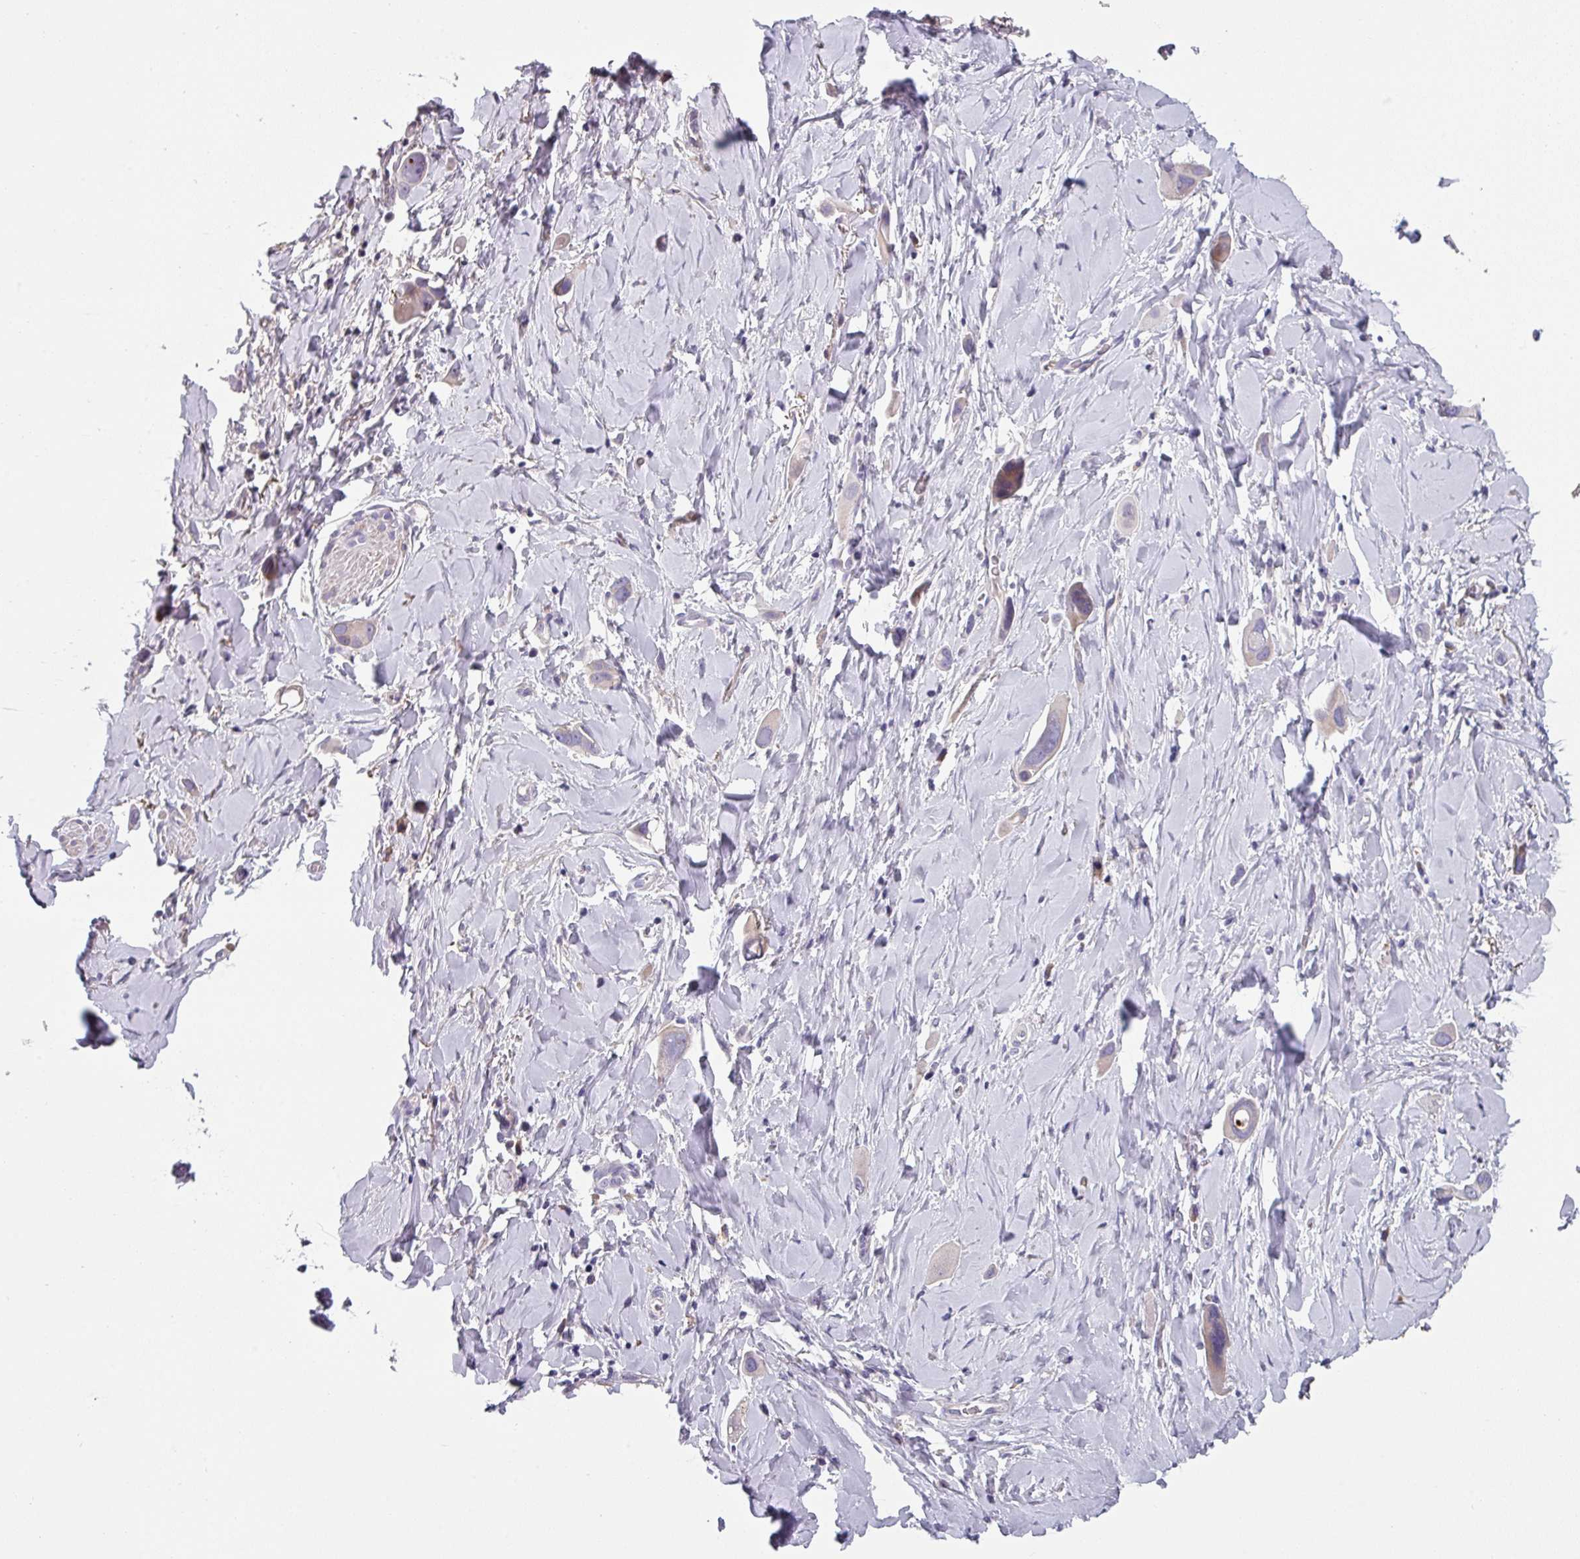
{"staining": {"intensity": "negative", "quantity": "none", "location": "none"}, "tissue": "lung cancer", "cell_type": "Tumor cells", "image_type": "cancer", "snomed": [{"axis": "morphology", "description": "Adenocarcinoma, NOS"}, {"axis": "topography", "description": "Lung"}], "caption": "Lung cancer was stained to show a protein in brown. There is no significant staining in tumor cells.", "gene": "TMEM132A", "patient": {"sex": "male", "age": 76}}